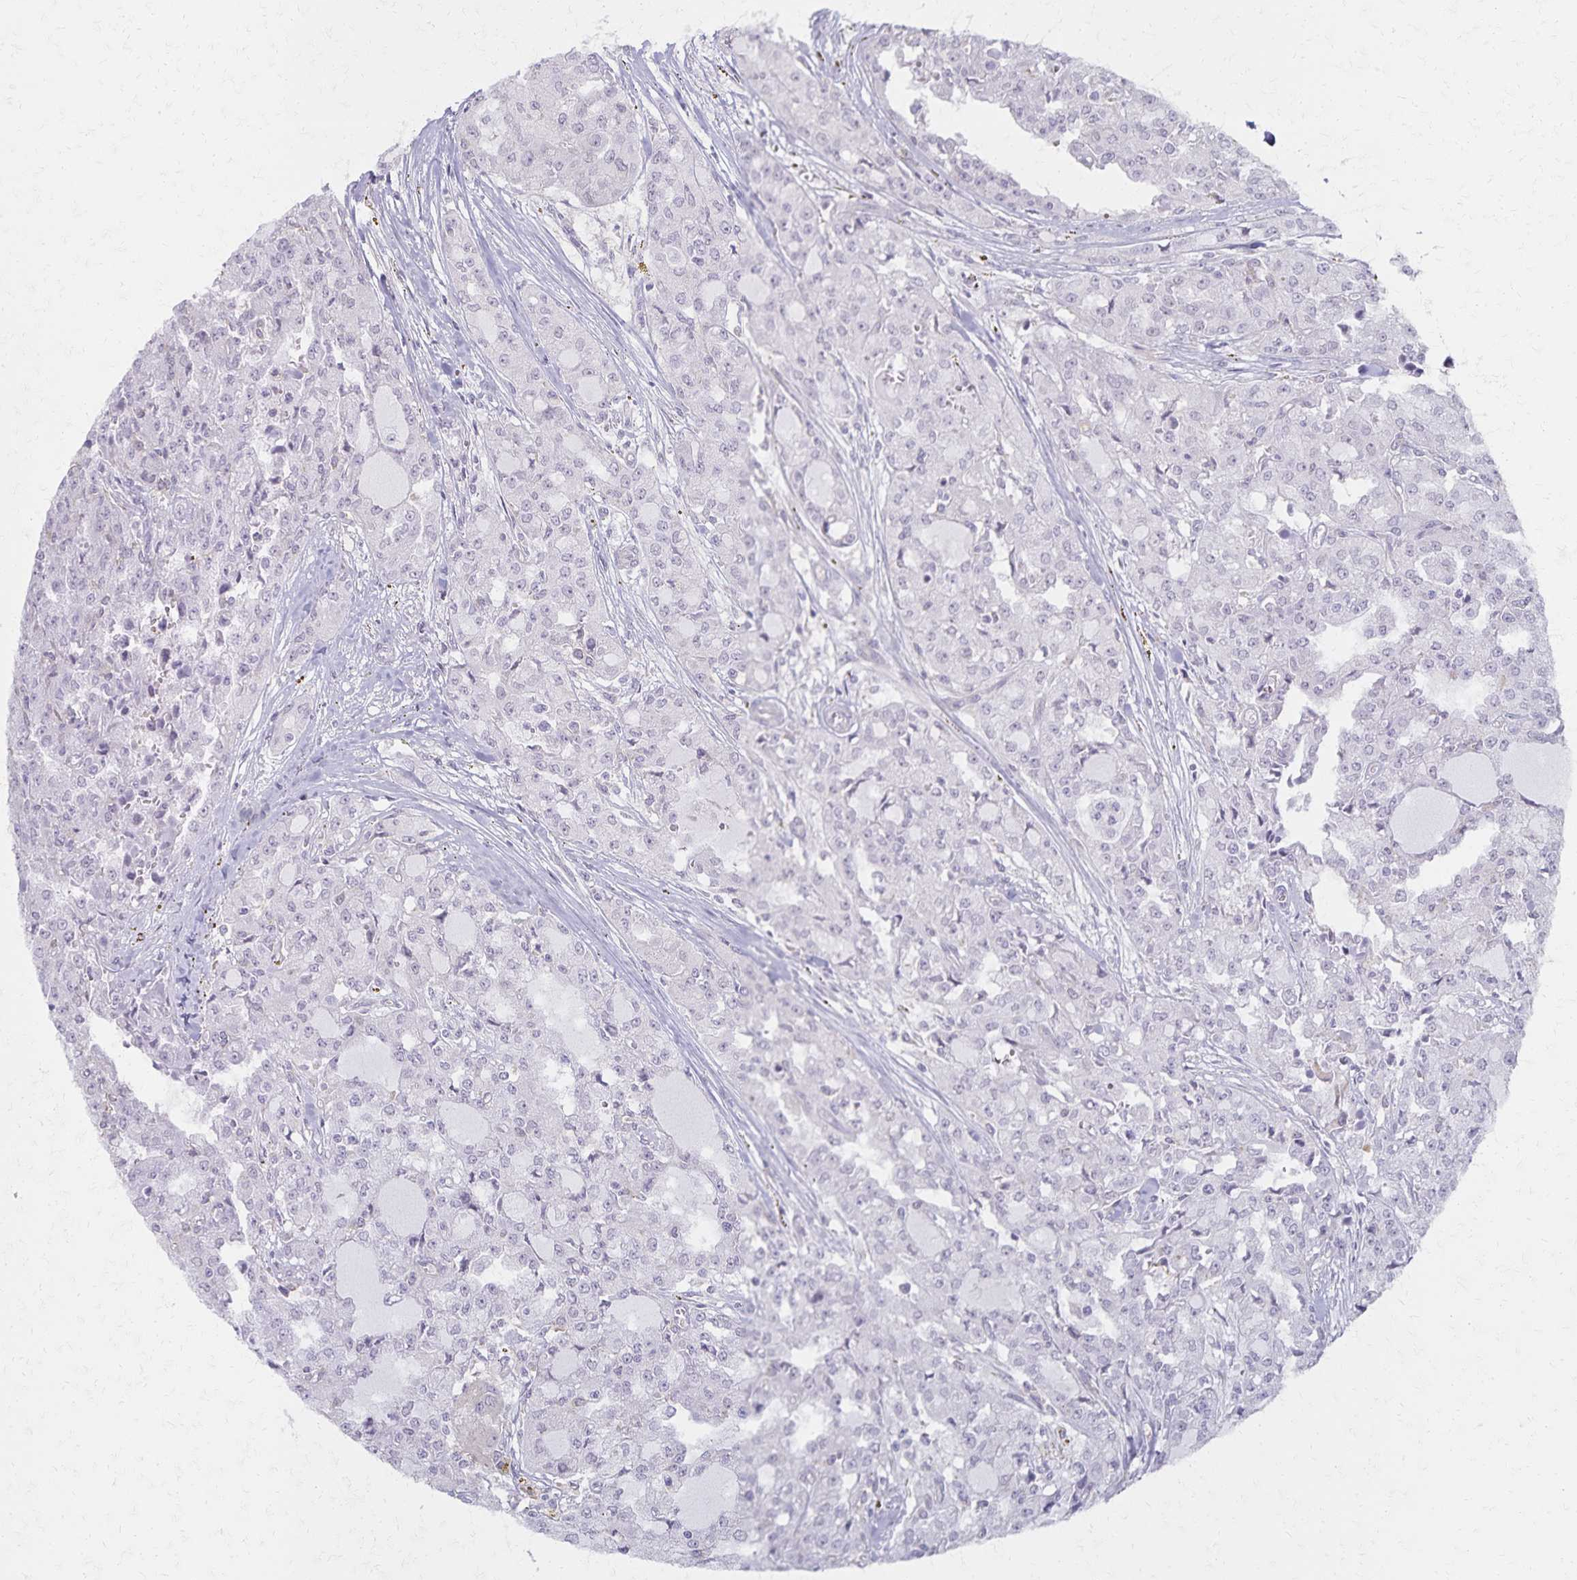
{"staining": {"intensity": "negative", "quantity": "none", "location": "none"}, "tissue": "head and neck cancer", "cell_type": "Tumor cells", "image_type": "cancer", "snomed": [{"axis": "morphology", "description": "Adenocarcinoma, NOS"}, {"axis": "topography", "description": "Head-Neck"}], "caption": "A photomicrograph of head and neck adenocarcinoma stained for a protein reveals no brown staining in tumor cells.", "gene": "KISS1", "patient": {"sex": "male", "age": 64}}